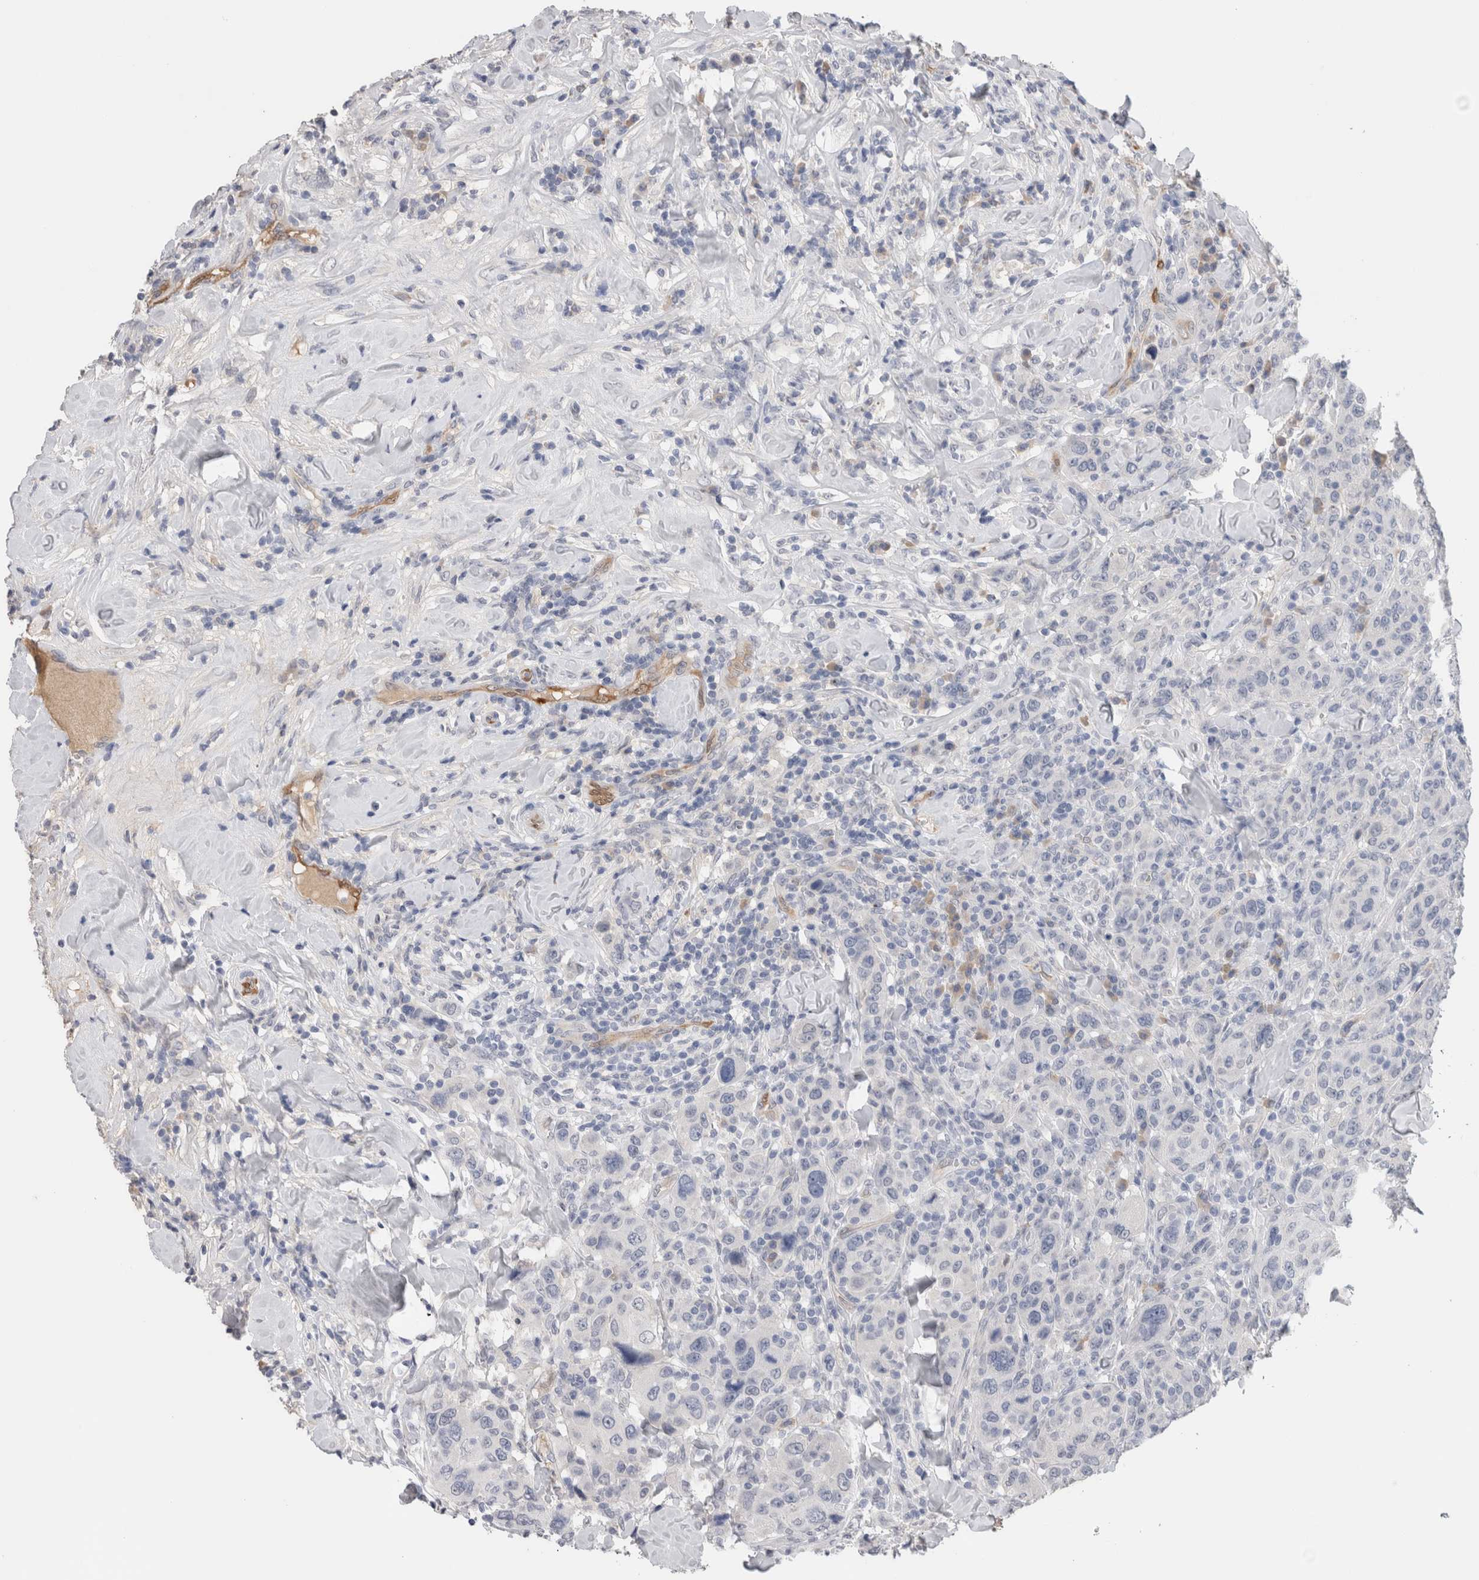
{"staining": {"intensity": "negative", "quantity": "none", "location": "none"}, "tissue": "breast cancer", "cell_type": "Tumor cells", "image_type": "cancer", "snomed": [{"axis": "morphology", "description": "Duct carcinoma"}, {"axis": "topography", "description": "Breast"}], "caption": "Immunohistochemical staining of human breast cancer (infiltrating ductal carcinoma) shows no significant positivity in tumor cells.", "gene": "FABP4", "patient": {"sex": "female", "age": 37}}